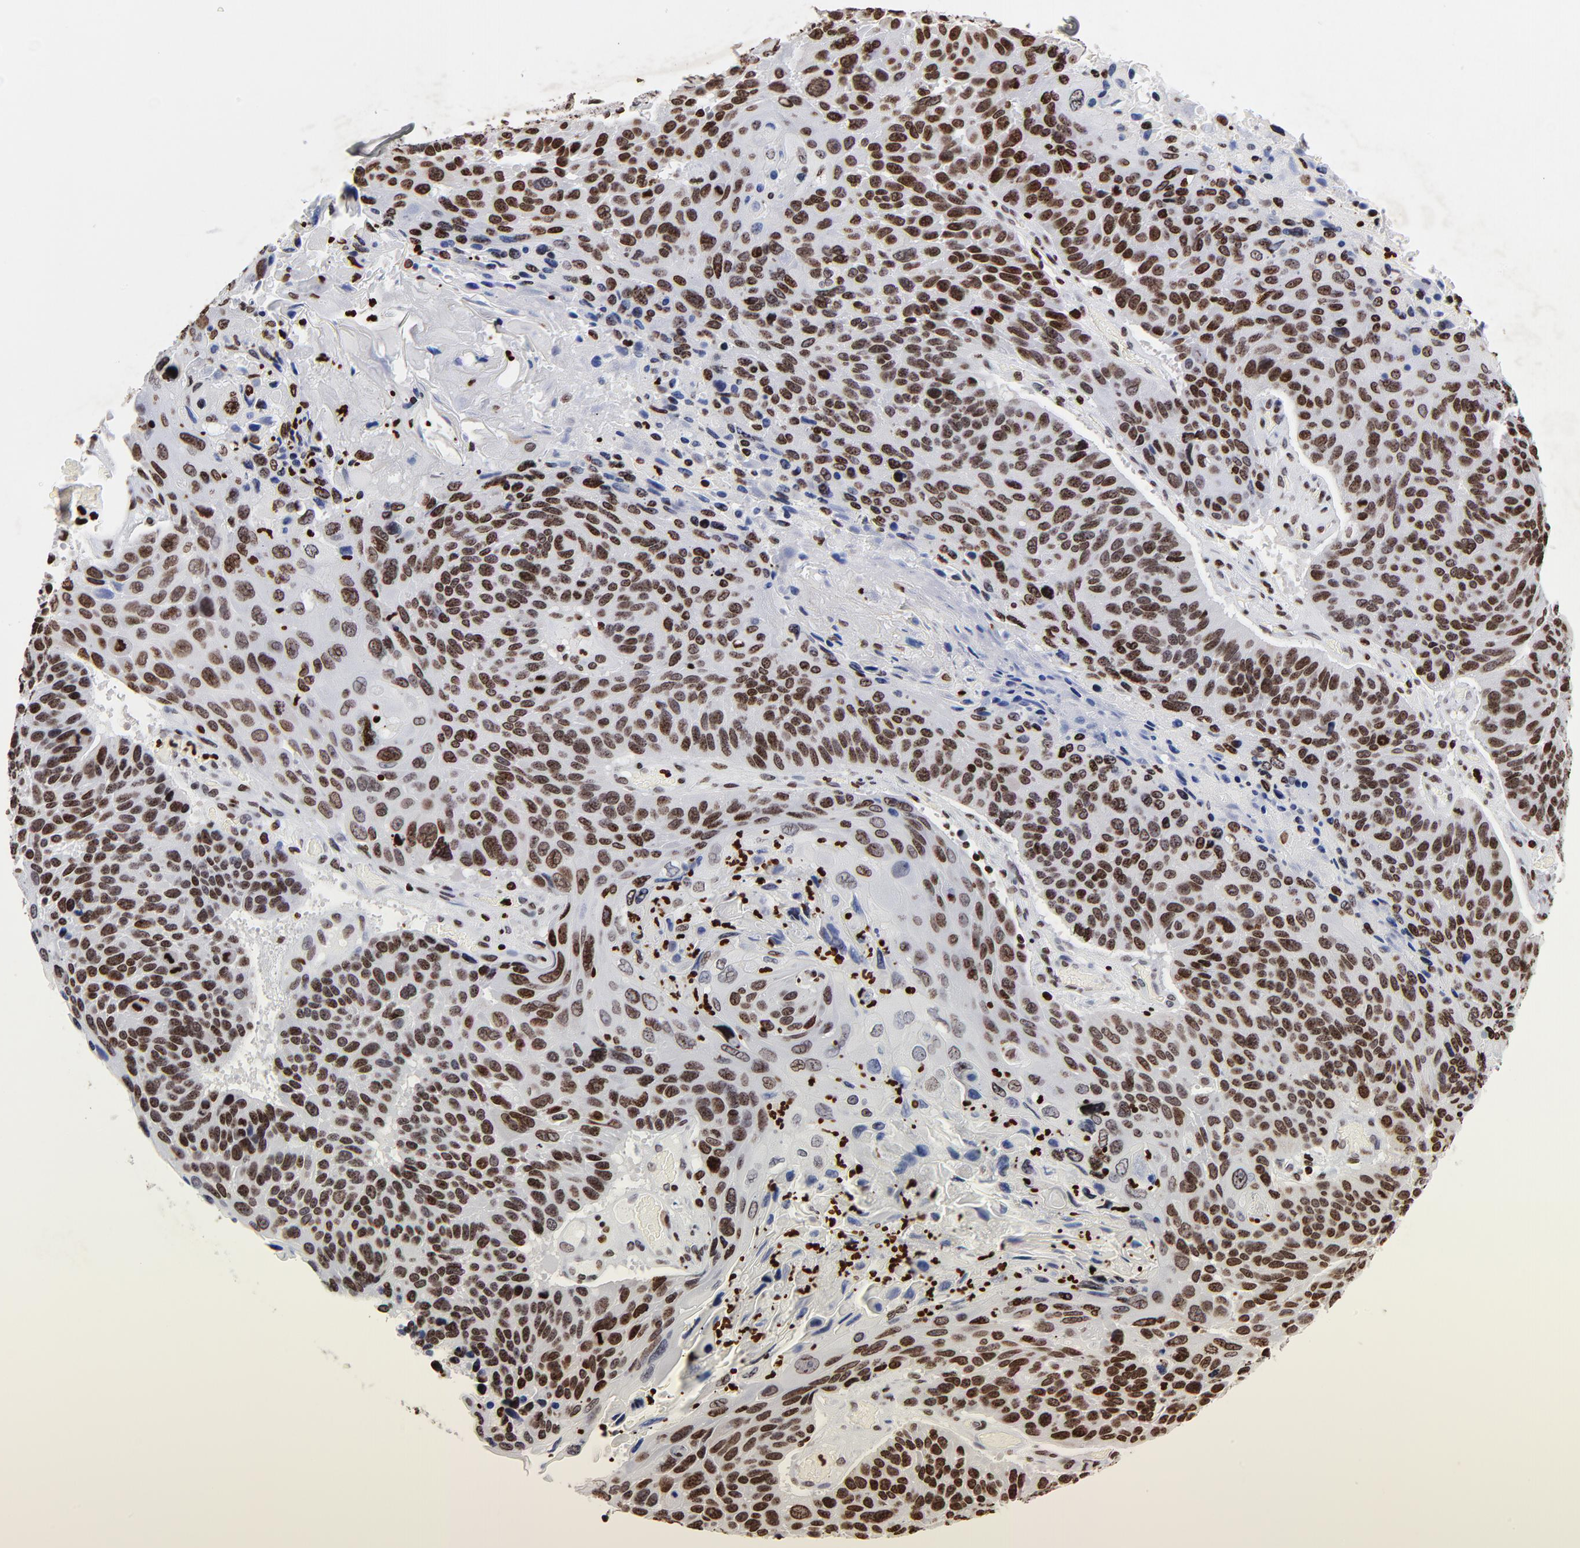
{"staining": {"intensity": "moderate", "quantity": ">75%", "location": "nuclear"}, "tissue": "lung cancer", "cell_type": "Tumor cells", "image_type": "cancer", "snomed": [{"axis": "morphology", "description": "Squamous cell carcinoma, NOS"}, {"axis": "topography", "description": "Lung"}], "caption": "Immunohistochemical staining of human lung squamous cell carcinoma reveals moderate nuclear protein staining in about >75% of tumor cells.", "gene": "FBH1", "patient": {"sex": "male", "age": 68}}